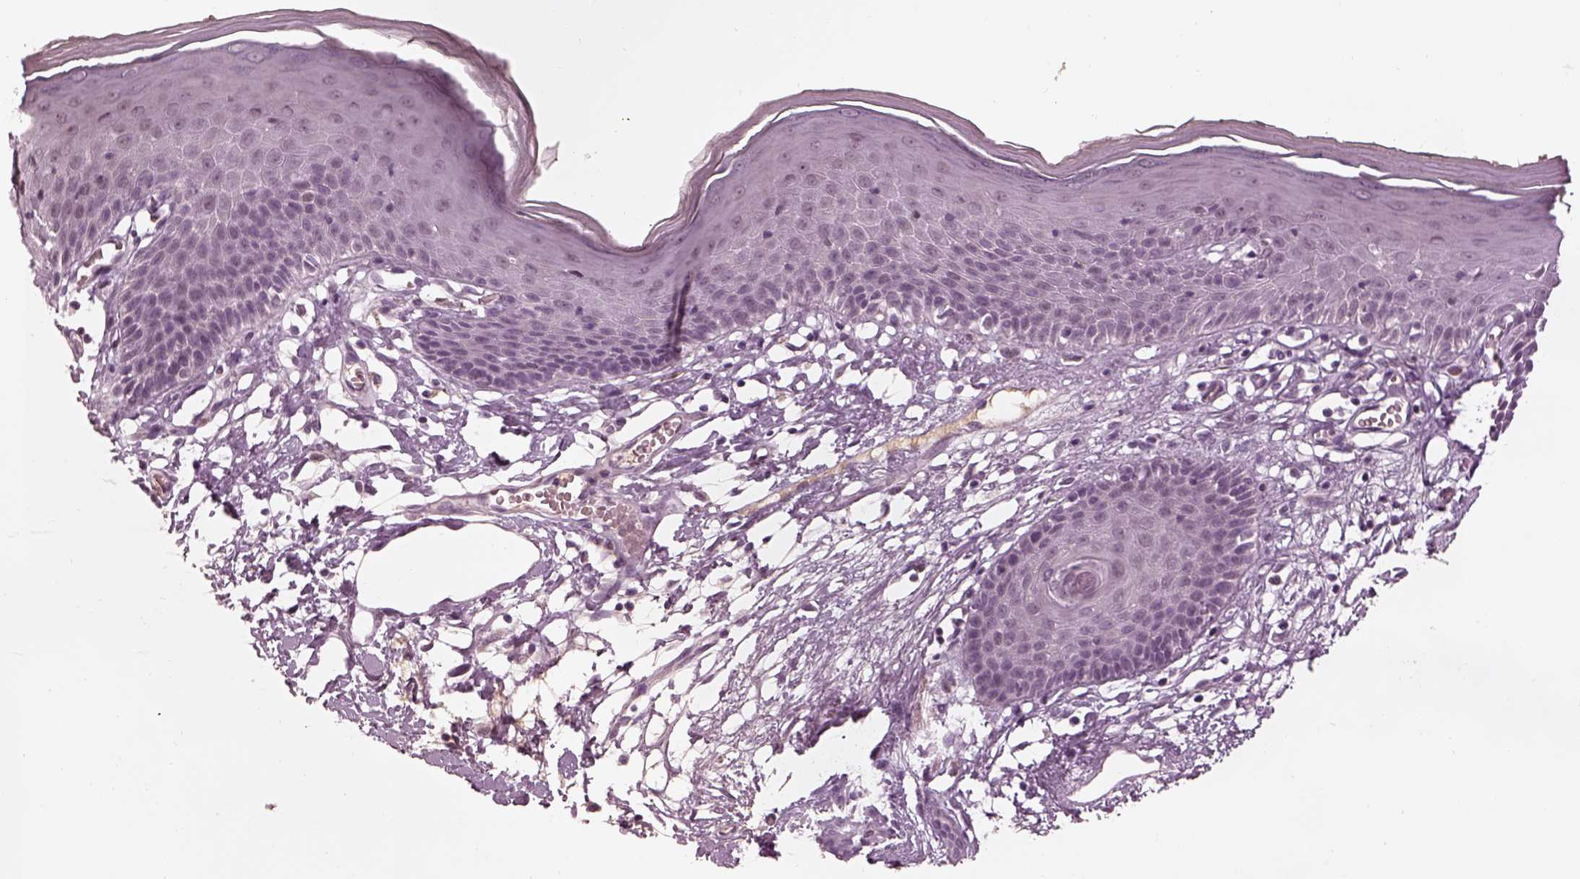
{"staining": {"intensity": "negative", "quantity": "none", "location": "none"}, "tissue": "skin", "cell_type": "Epidermal cells", "image_type": "normal", "snomed": [{"axis": "morphology", "description": "Normal tissue, NOS"}, {"axis": "topography", "description": "Vulva"}], "caption": "This is an immunohistochemistry photomicrograph of unremarkable skin. There is no staining in epidermal cells.", "gene": "KCNA2", "patient": {"sex": "female", "age": 68}}